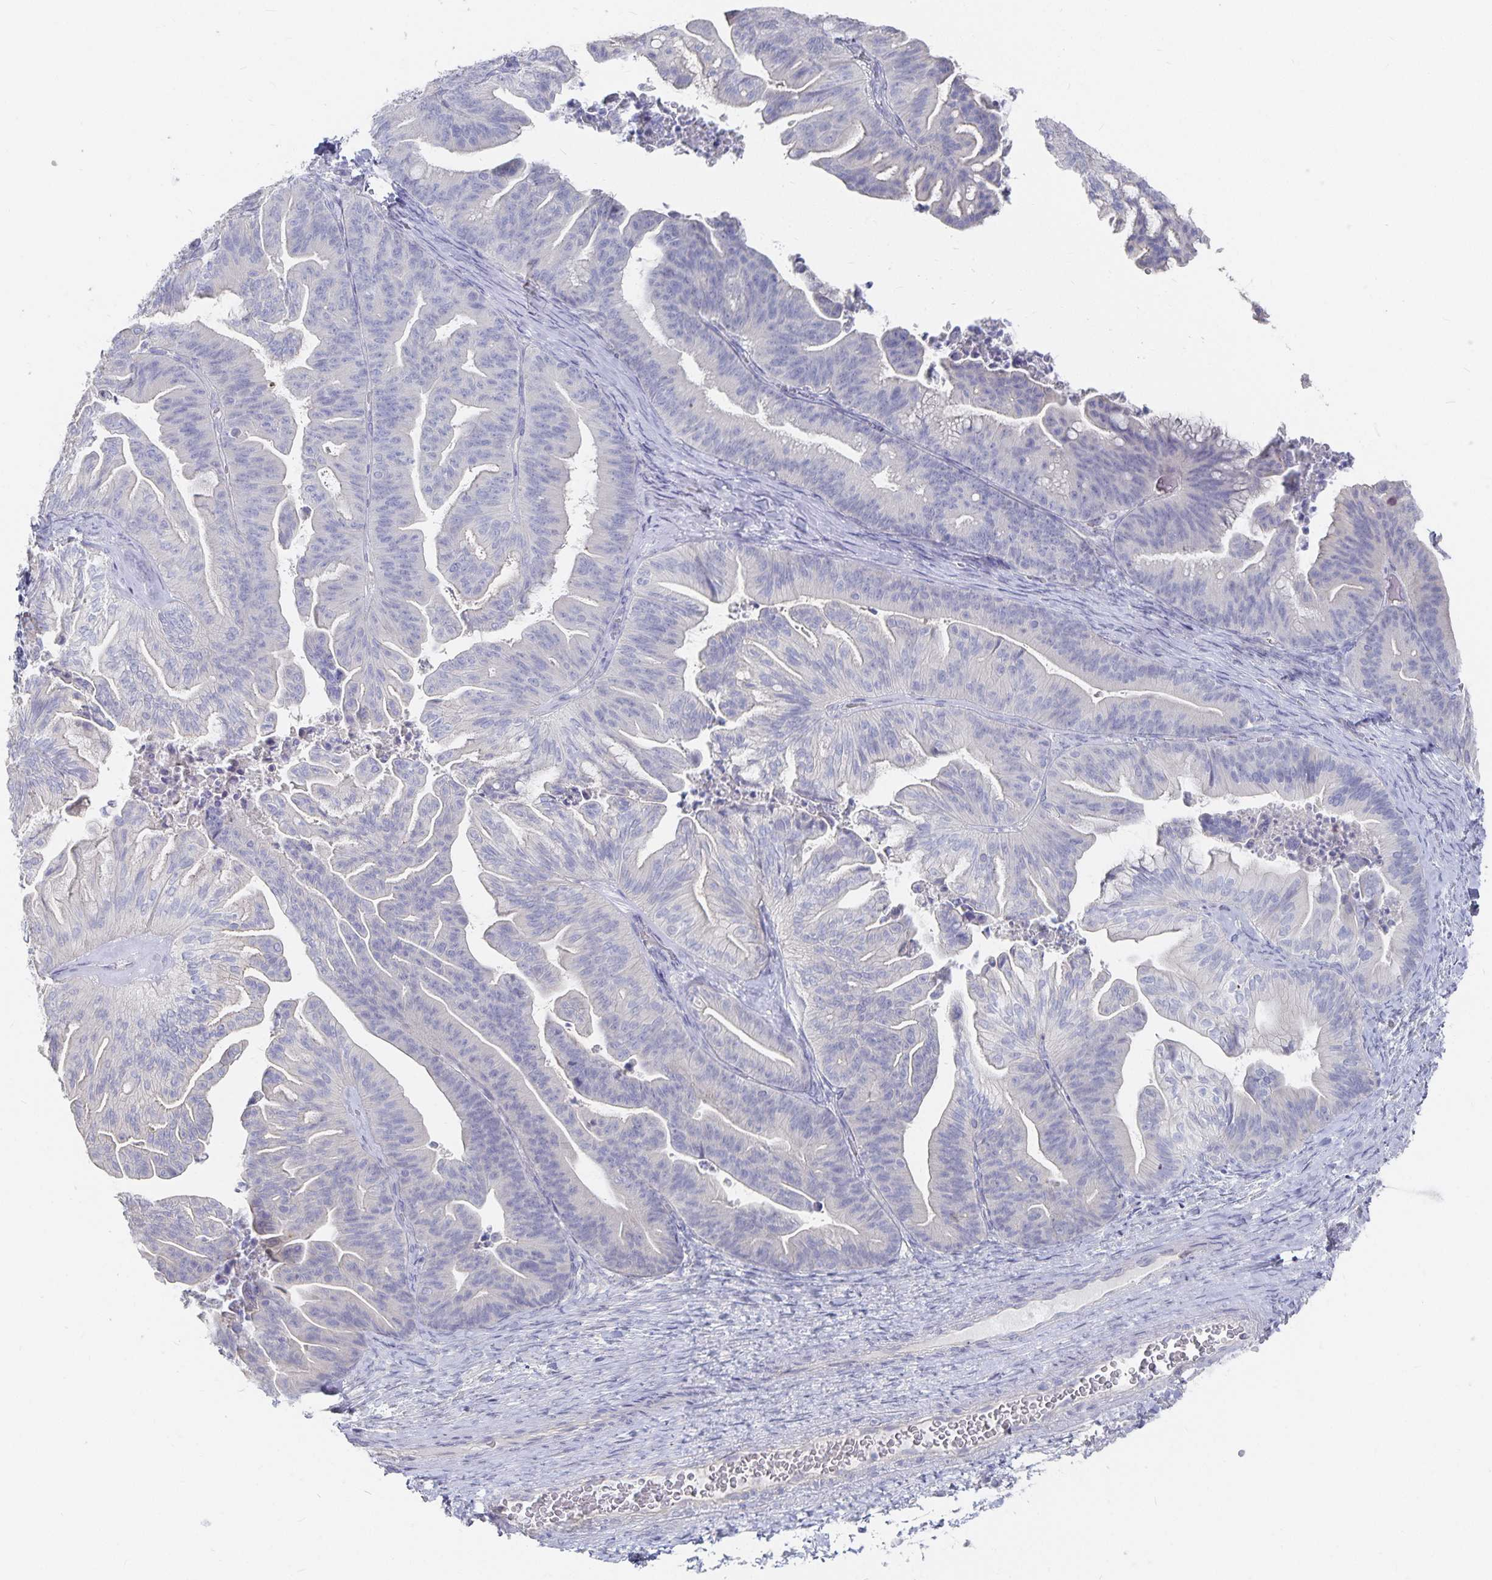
{"staining": {"intensity": "negative", "quantity": "none", "location": "none"}, "tissue": "ovarian cancer", "cell_type": "Tumor cells", "image_type": "cancer", "snomed": [{"axis": "morphology", "description": "Cystadenocarcinoma, mucinous, NOS"}, {"axis": "topography", "description": "Ovary"}], "caption": "Photomicrograph shows no protein staining in tumor cells of ovarian mucinous cystadenocarcinoma tissue.", "gene": "DNAH9", "patient": {"sex": "female", "age": 67}}